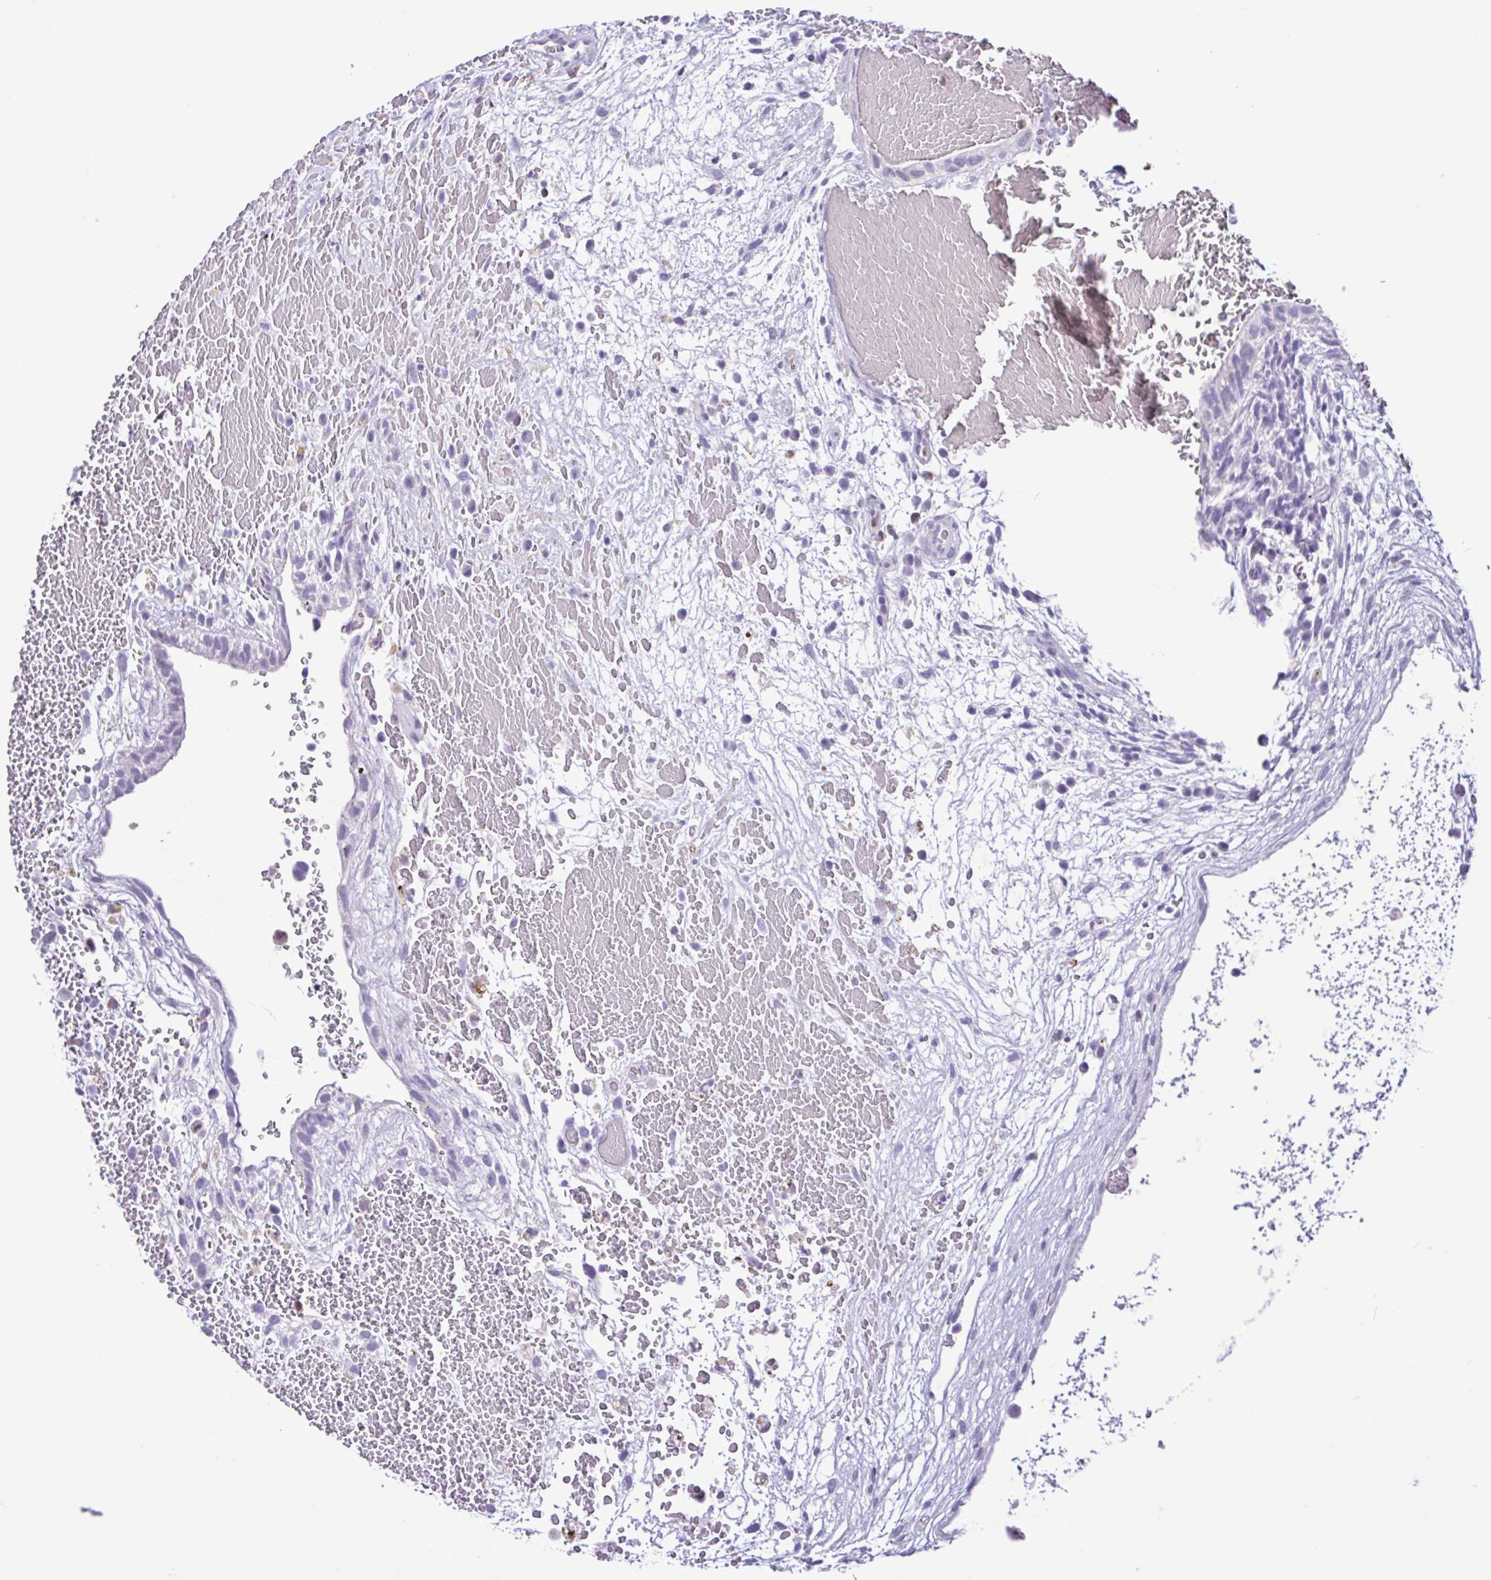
{"staining": {"intensity": "negative", "quantity": "none", "location": "none"}, "tissue": "testis cancer", "cell_type": "Tumor cells", "image_type": "cancer", "snomed": [{"axis": "morphology", "description": "Normal tissue, NOS"}, {"axis": "morphology", "description": "Carcinoma, Embryonal, NOS"}, {"axis": "topography", "description": "Testis"}], "caption": "Testis cancer was stained to show a protein in brown. There is no significant positivity in tumor cells.", "gene": "CBY2", "patient": {"sex": "male", "age": 32}}